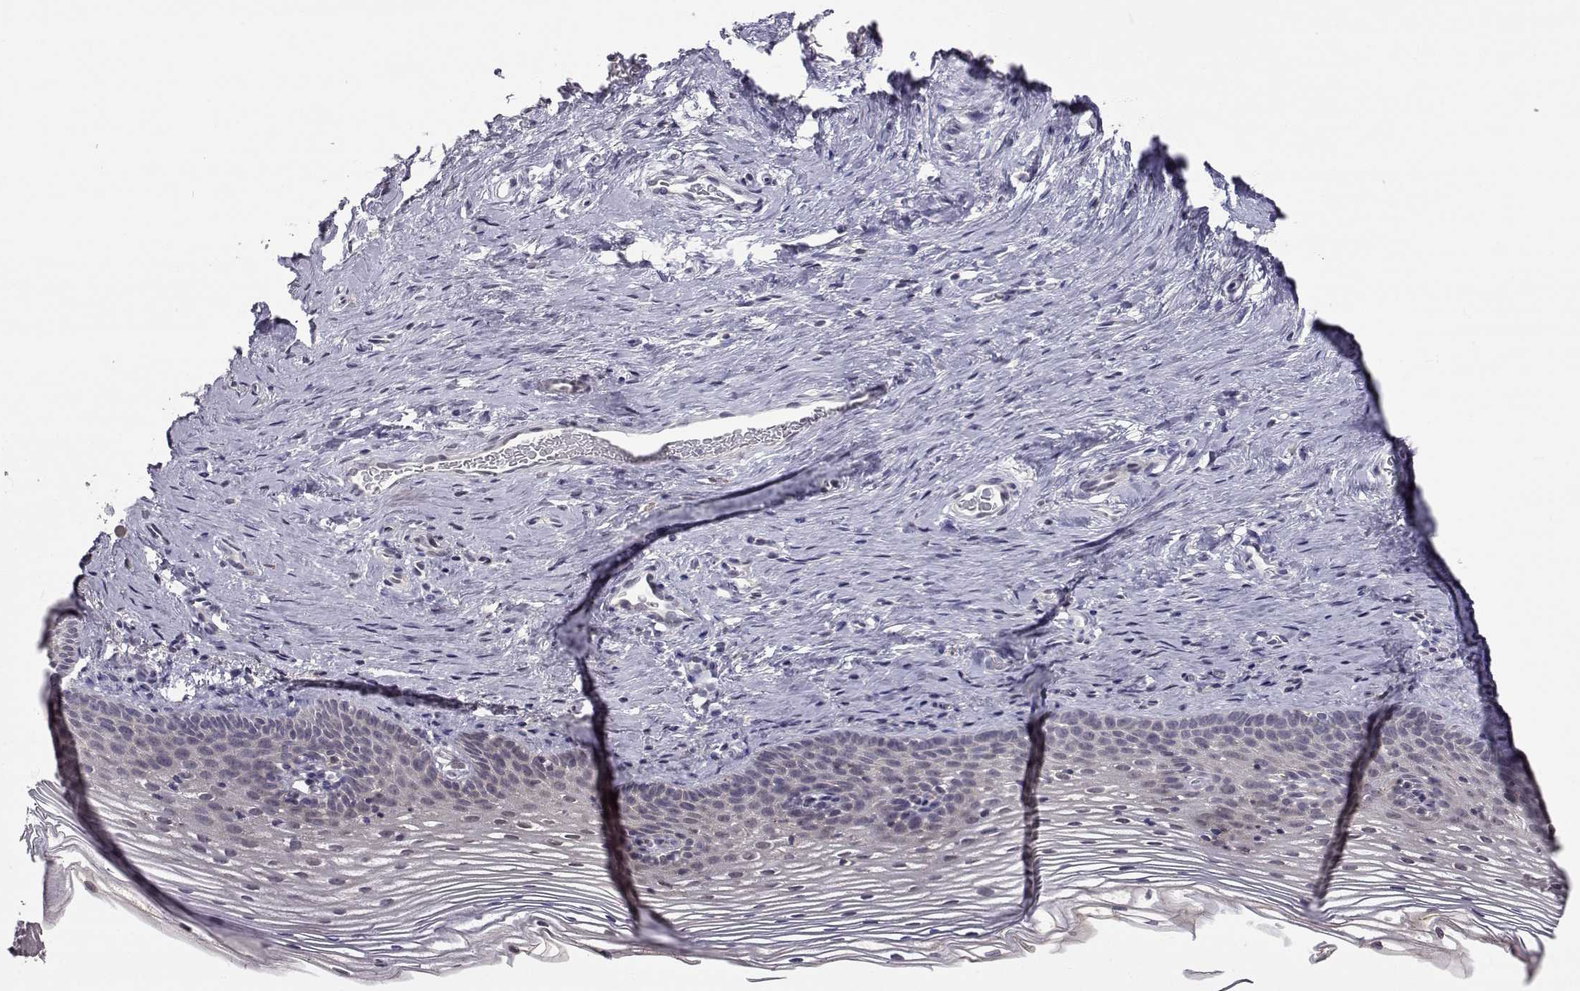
{"staining": {"intensity": "negative", "quantity": "none", "location": "none"}, "tissue": "cervix", "cell_type": "Glandular cells", "image_type": "normal", "snomed": [{"axis": "morphology", "description": "Normal tissue, NOS"}, {"axis": "topography", "description": "Cervix"}], "caption": "An immunohistochemistry (IHC) micrograph of unremarkable cervix is shown. There is no staining in glandular cells of cervix.", "gene": "SLC6A3", "patient": {"sex": "female", "age": 39}}